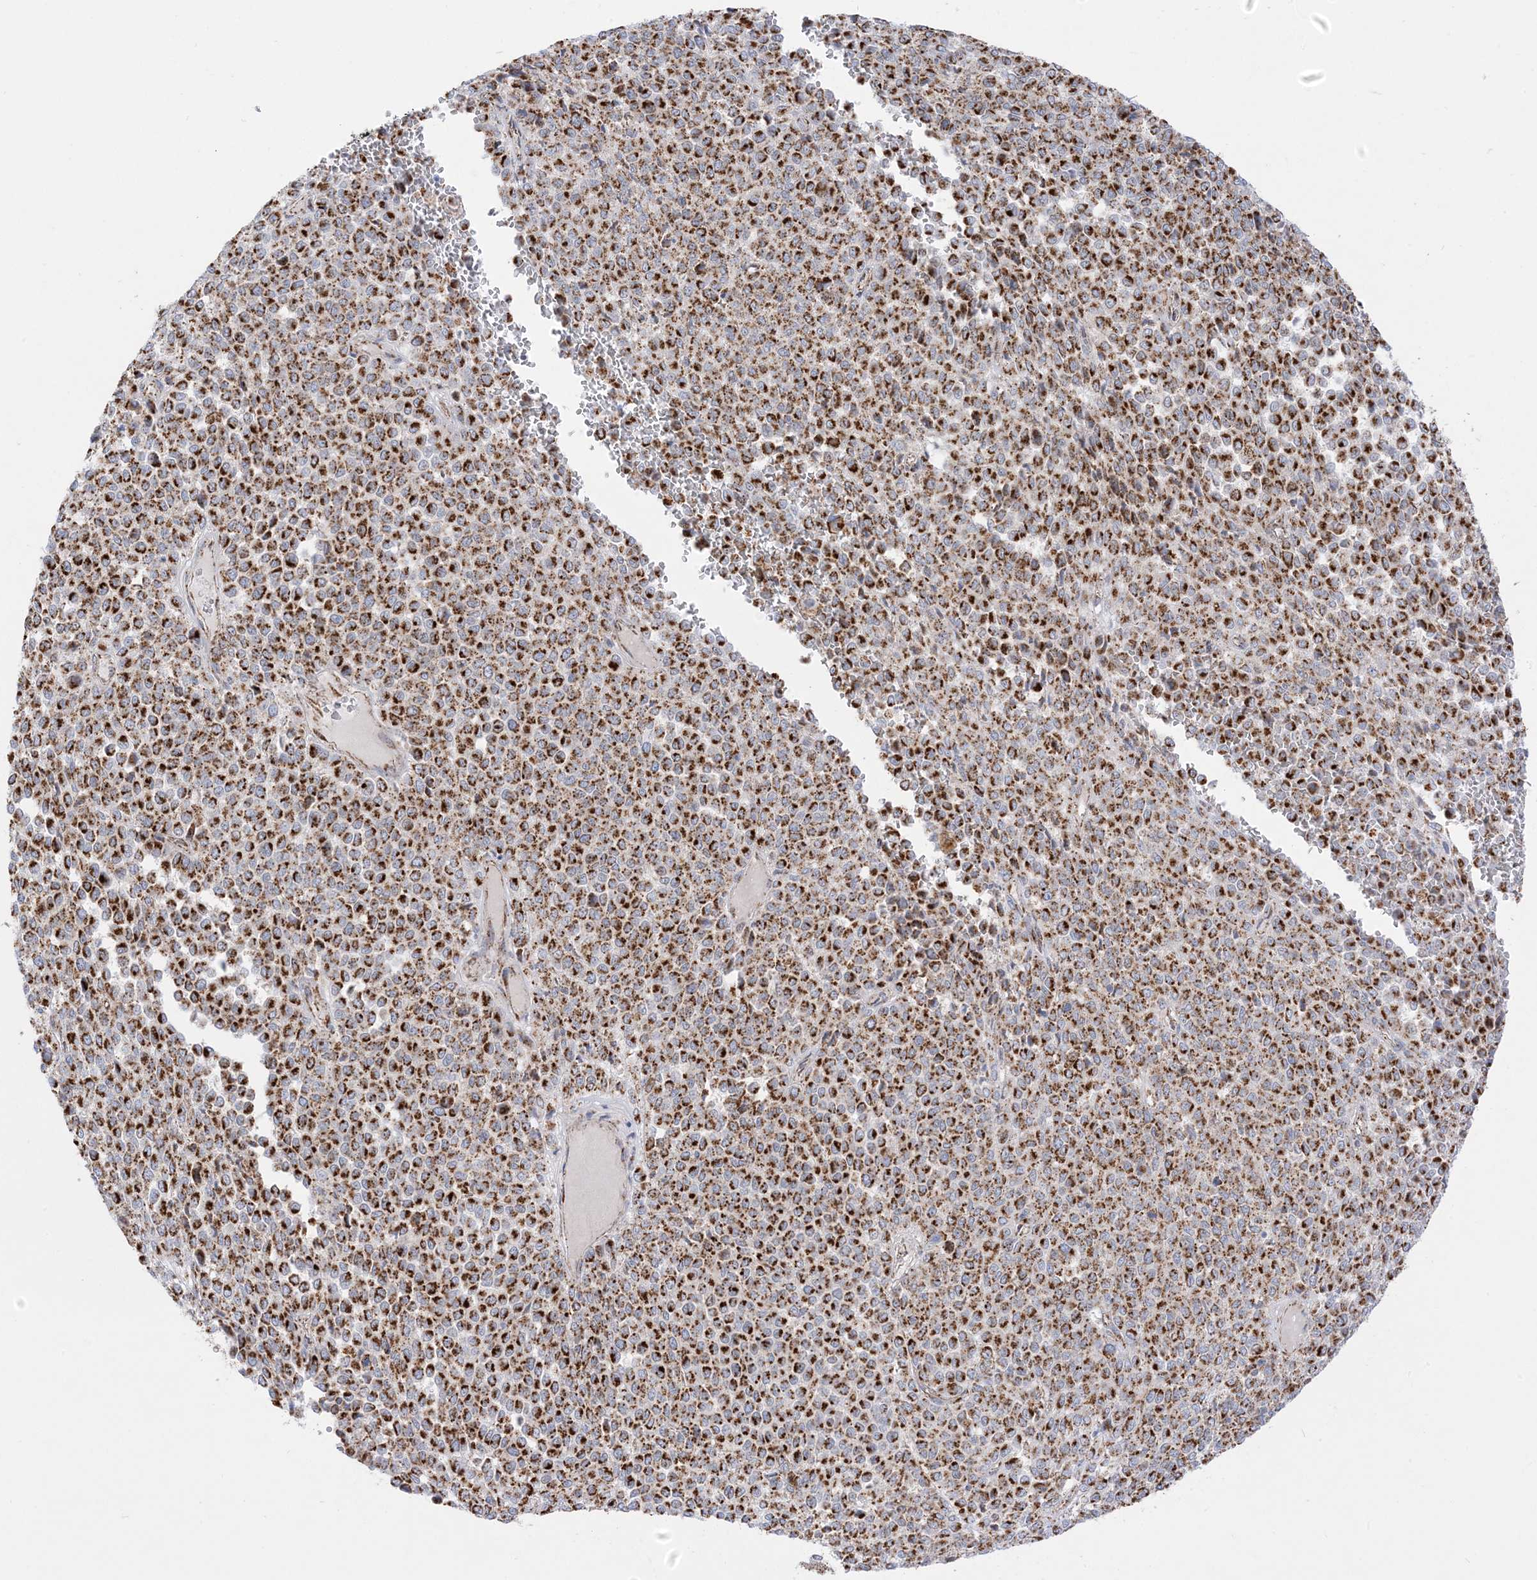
{"staining": {"intensity": "strong", "quantity": ">75%", "location": "cytoplasmic/membranous"}, "tissue": "melanoma", "cell_type": "Tumor cells", "image_type": "cancer", "snomed": [{"axis": "morphology", "description": "Malignant melanoma, Metastatic site"}, {"axis": "topography", "description": "Pancreas"}], "caption": "Protein positivity by immunohistochemistry (IHC) displays strong cytoplasmic/membranous staining in about >75% of tumor cells in malignant melanoma (metastatic site).", "gene": "MRPS36", "patient": {"sex": "female", "age": 30}}